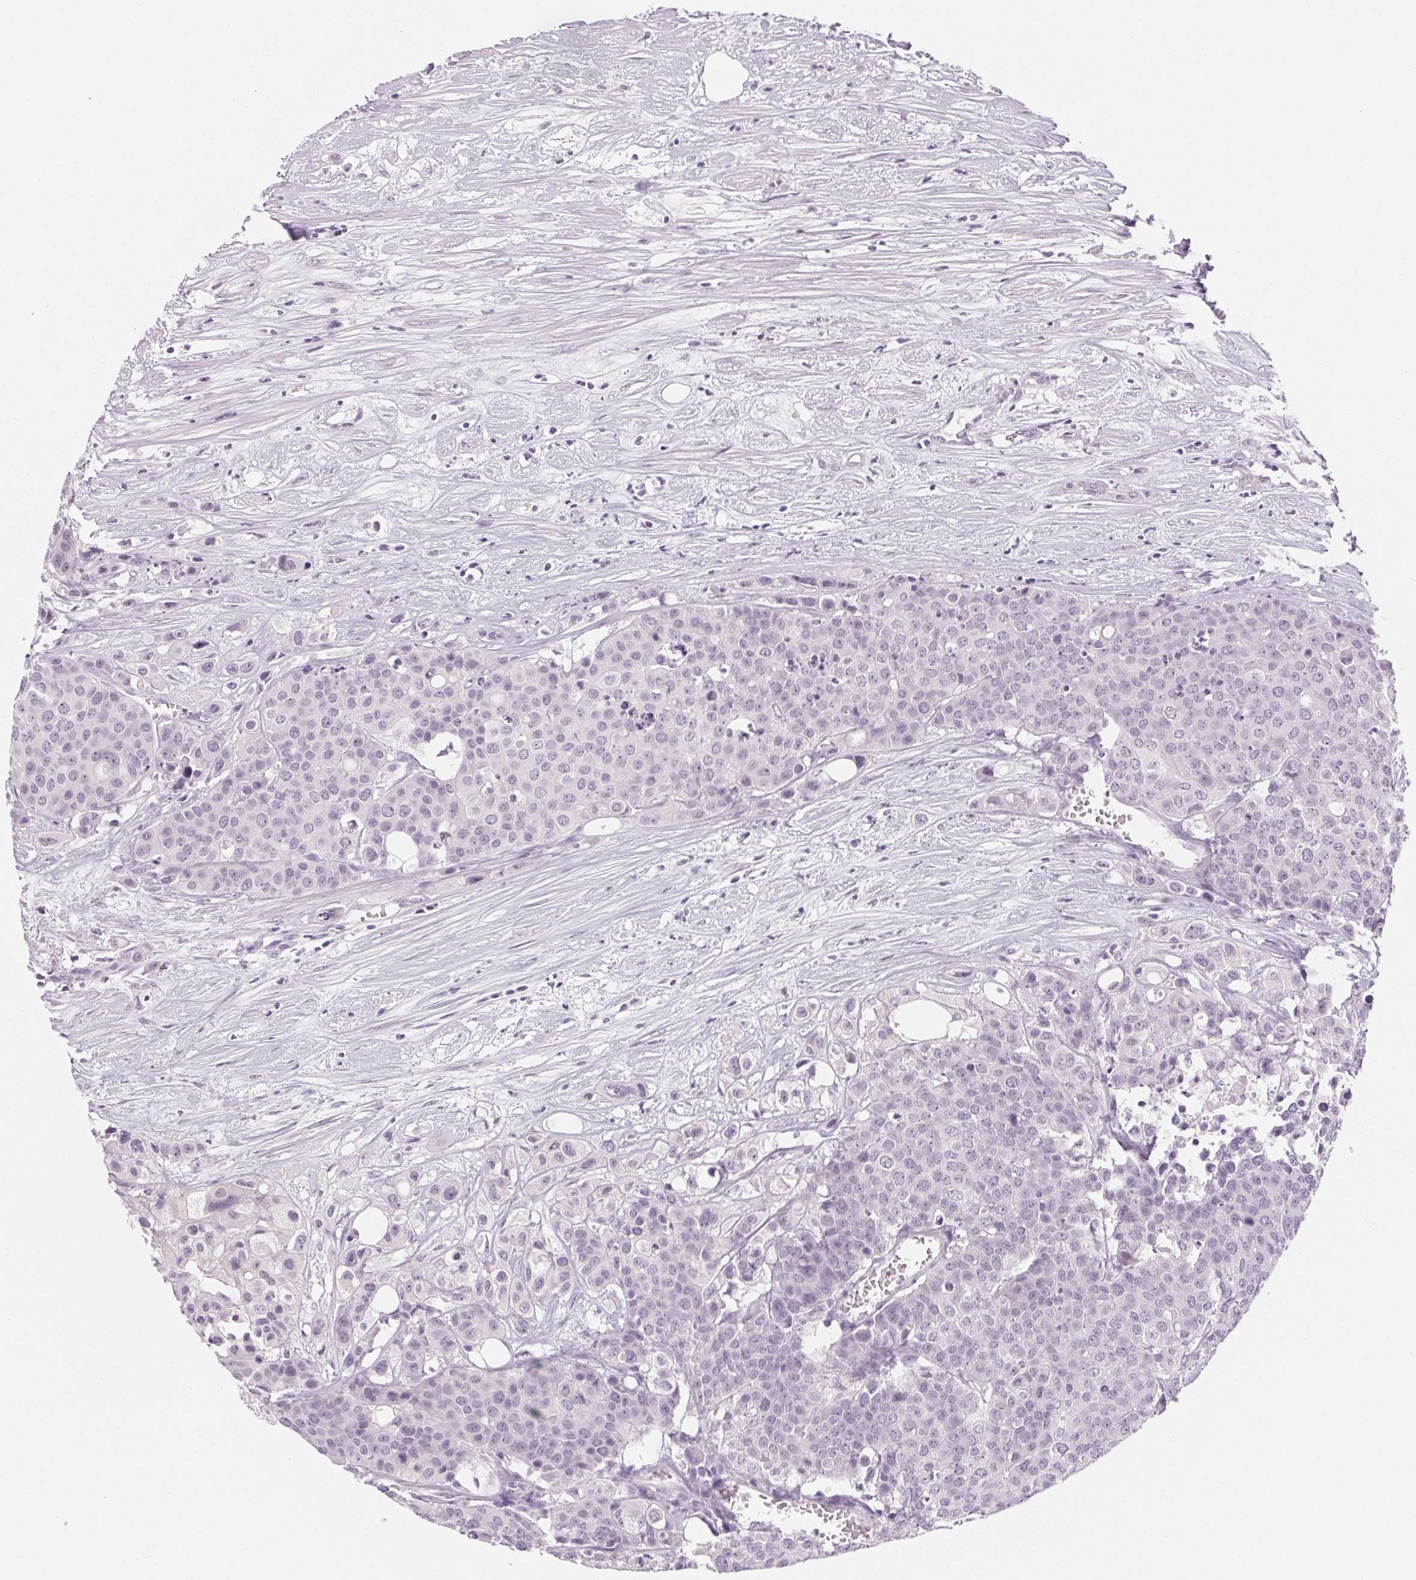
{"staining": {"intensity": "negative", "quantity": "none", "location": "none"}, "tissue": "carcinoid", "cell_type": "Tumor cells", "image_type": "cancer", "snomed": [{"axis": "morphology", "description": "Carcinoid, malignant, NOS"}, {"axis": "topography", "description": "Colon"}], "caption": "Human carcinoid stained for a protein using IHC displays no positivity in tumor cells.", "gene": "SLC6A19", "patient": {"sex": "male", "age": 81}}